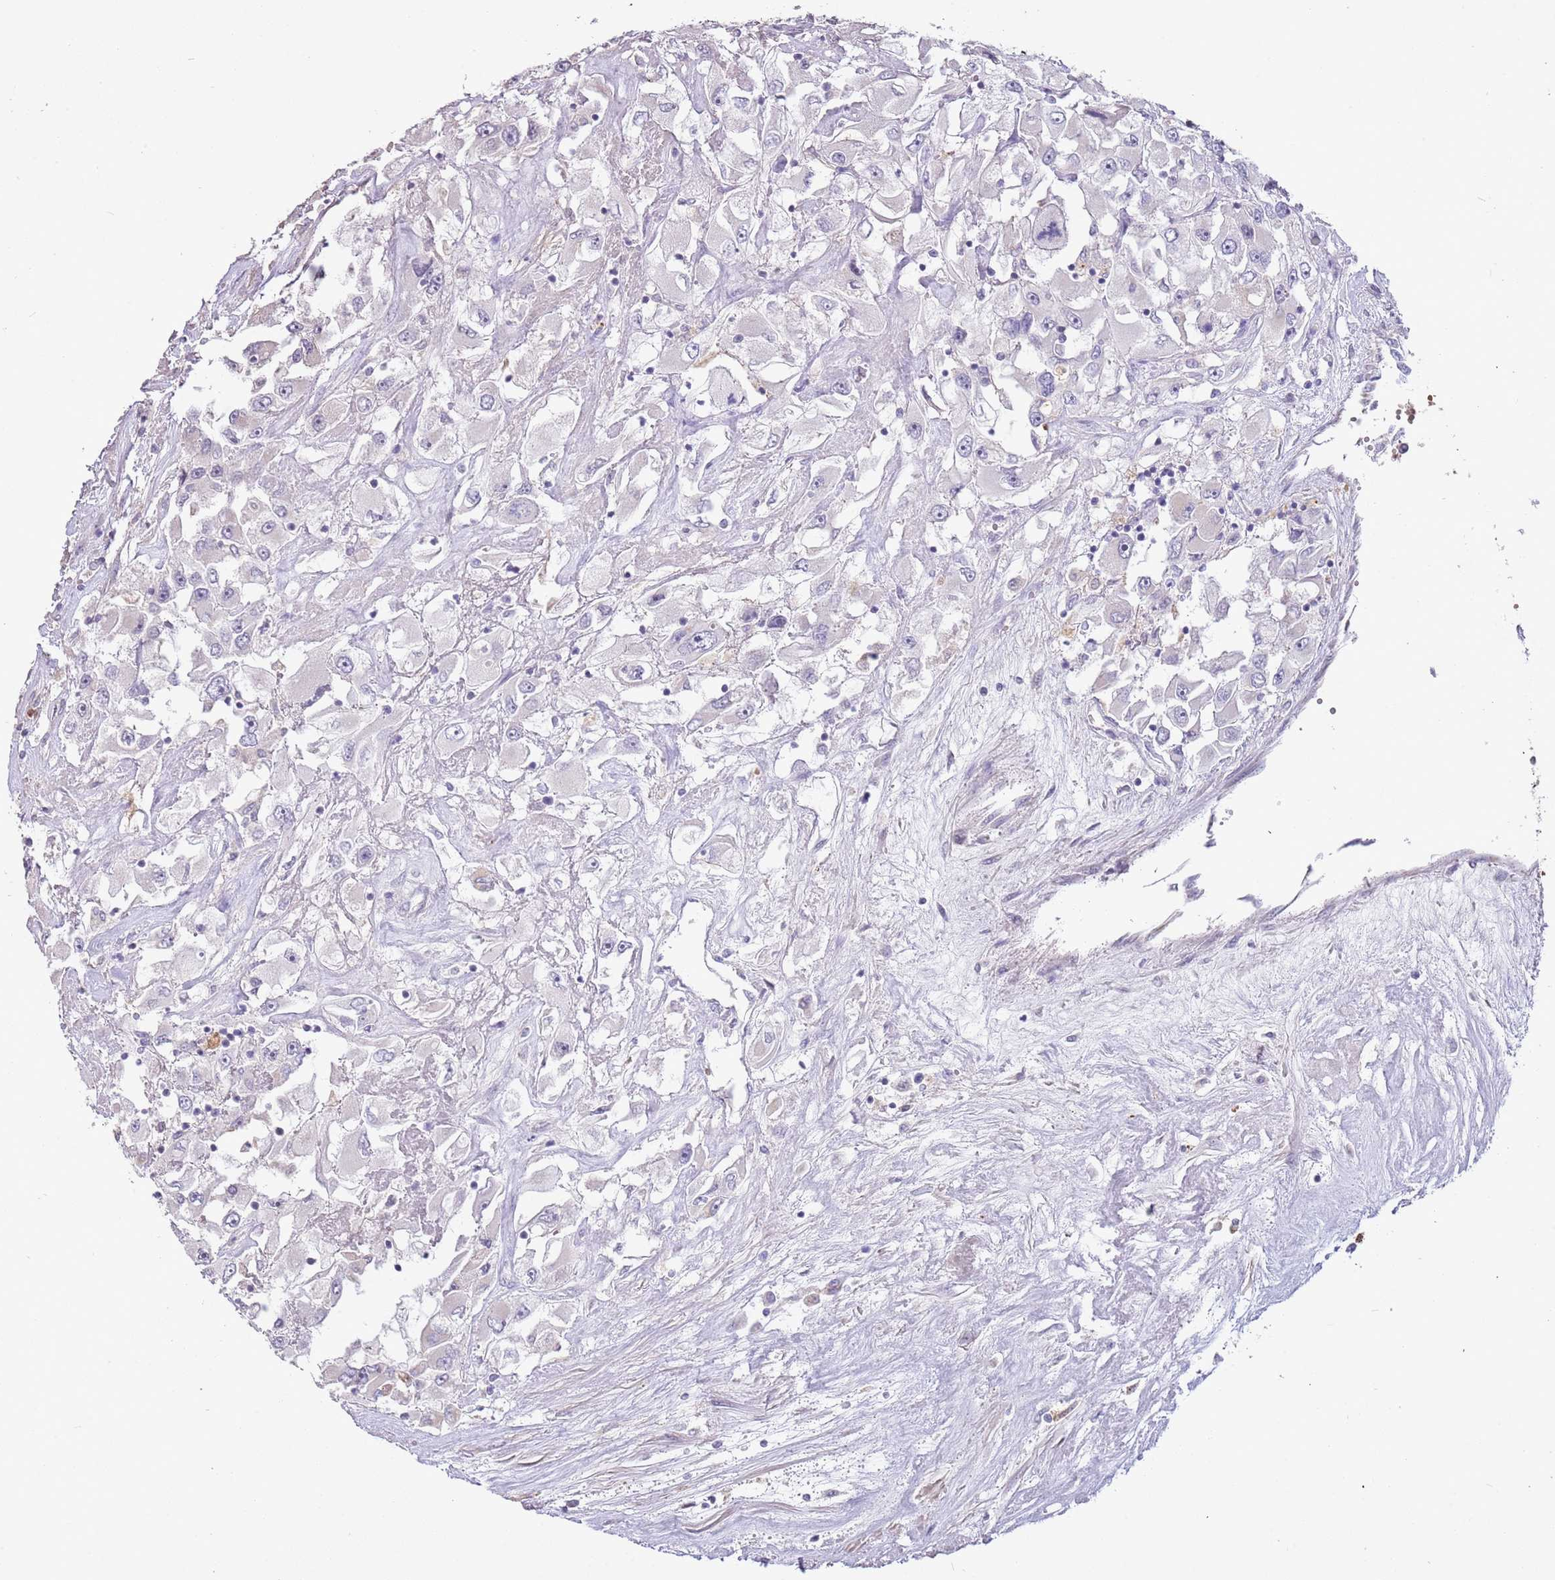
{"staining": {"intensity": "negative", "quantity": "none", "location": "none"}, "tissue": "renal cancer", "cell_type": "Tumor cells", "image_type": "cancer", "snomed": [{"axis": "morphology", "description": "Adenocarcinoma, NOS"}, {"axis": "topography", "description": "Kidney"}], "caption": "IHC of renal cancer (adenocarcinoma) demonstrates no expression in tumor cells.", "gene": "P2RY13", "patient": {"sex": "female", "age": 52}}